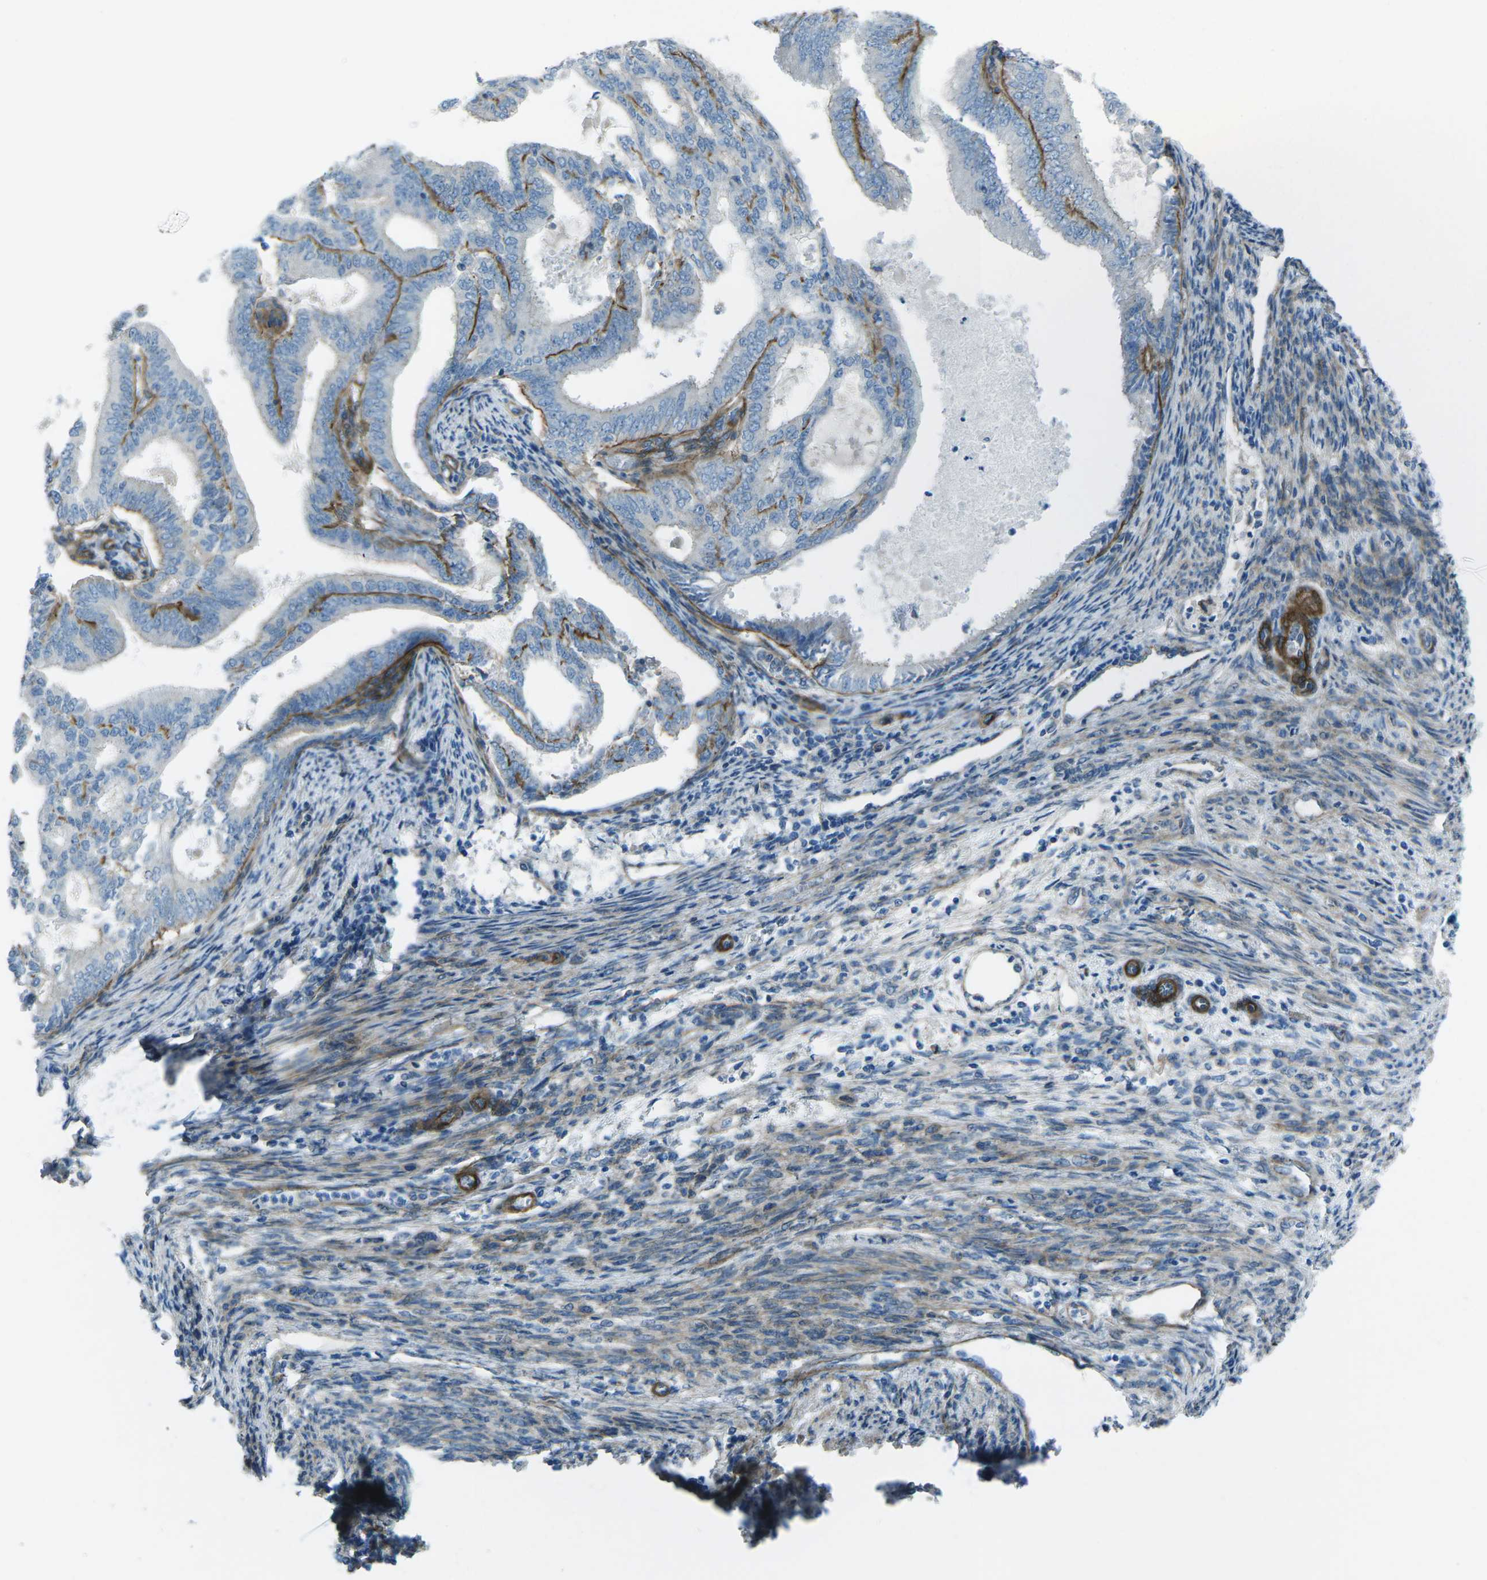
{"staining": {"intensity": "negative", "quantity": "none", "location": "none"}, "tissue": "endometrial cancer", "cell_type": "Tumor cells", "image_type": "cancer", "snomed": [{"axis": "morphology", "description": "Adenocarcinoma, NOS"}, {"axis": "topography", "description": "Endometrium"}], "caption": "Tumor cells are negative for brown protein staining in endometrial cancer.", "gene": "UTRN", "patient": {"sex": "female", "age": 58}}